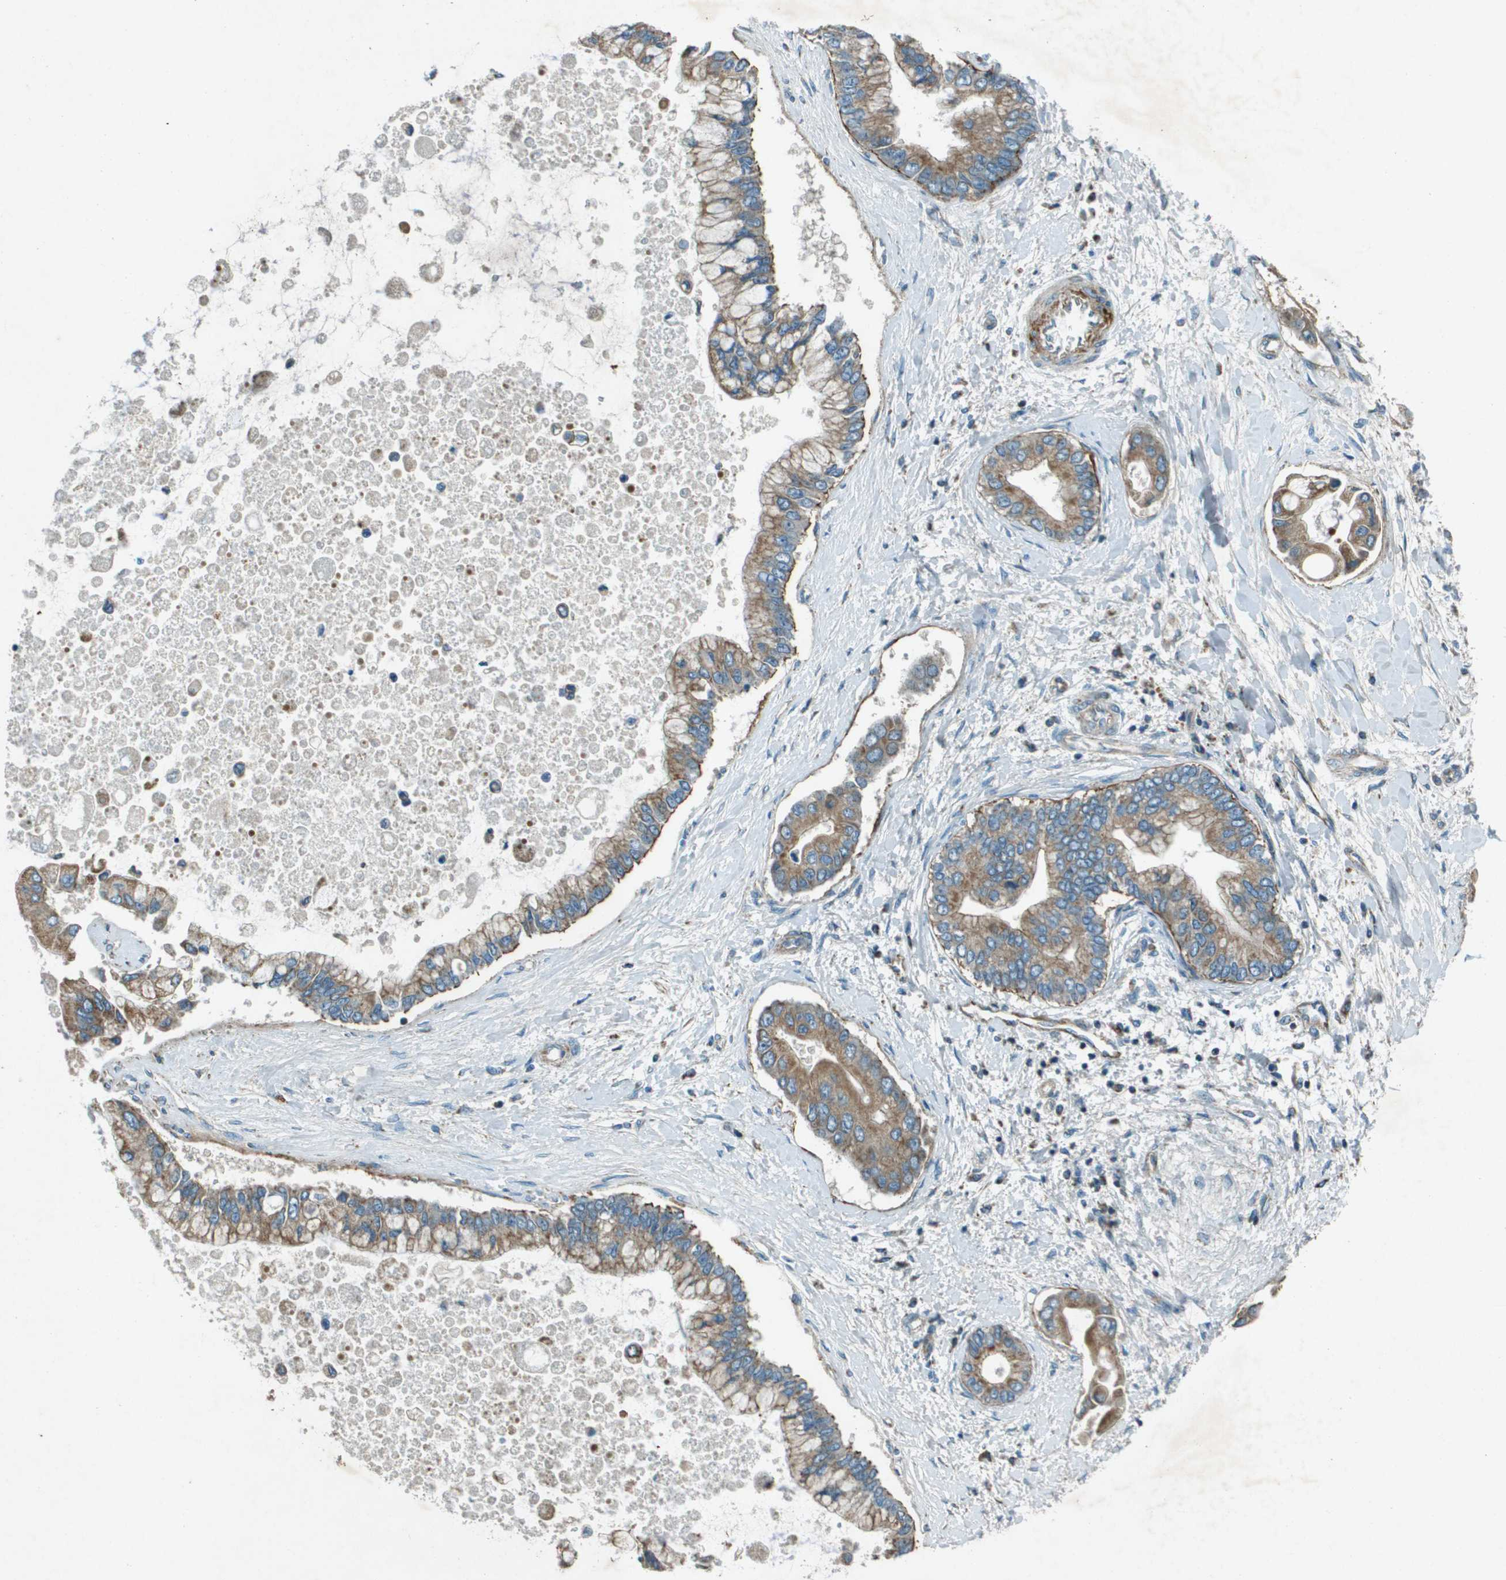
{"staining": {"intensity": "moderate", "quantity": ">75%", "location": "cytoplasmic/membranous"}, "tissue": "liver cancer", "cell_type": "Tumor cells", "image_type": "cancer", "snomed": [{"axis": "morphology", "description": "Cholangiocarcinoma"}, {"axis": "topography", "description": "Liver"}], "caption": "A brown stain shows moderate cytoplasmic/membranous positivity of a protein in human liver cholangiocarcinoma tumor cells. (Stains: DAB (3,3'-diaminobenzidine) in brown, nuclei in blue, Microscopy: brightfield microscopy at high magnification).", "gene": "MIGA1", "patient": {"sex": "male", "age": 50}}